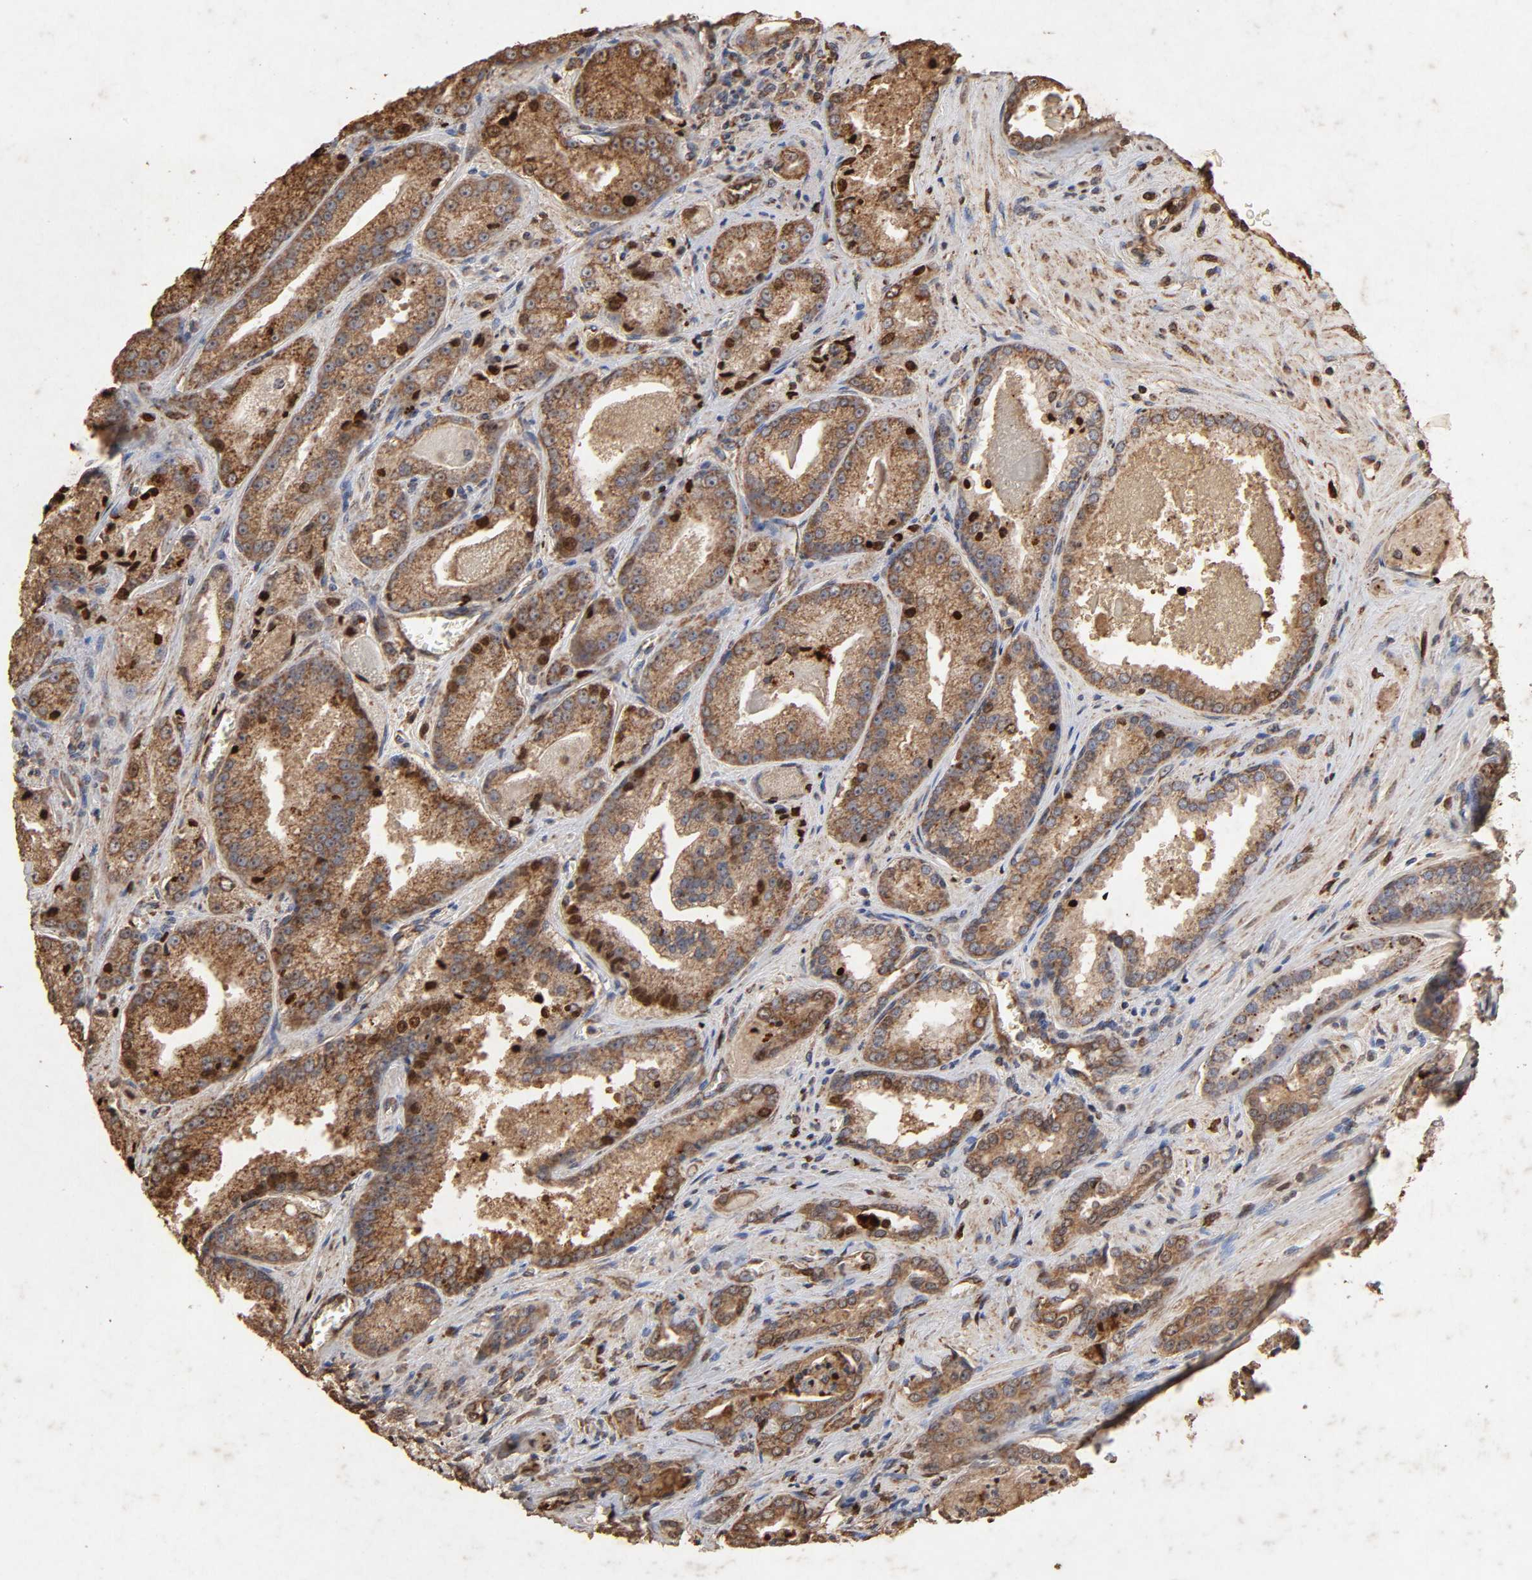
{"staining": {"intensity": "strong", "quantity": ">75%", "location": "cytoplasmic/membranous"}, "tissue": "prostate cancer", "cell_type": "Tumor cells", "image_type": "cancer", "snomed": [{"axis": "morphology", "description": "Adenocarcinoma, Low grade"}, {"axis": "topography", "description": "Prostate"}], "caption": "DAB (3,3'-diaminobenzidine) immunohistochemical staining of human prostate cancer (adenocarcinoma (low-grade)) shows strong cytoplasmic/membranous protein staining in approximately >75% of tumor cells.", "gene": "CYCS", "patient": {"sex": "male", "age": 60}}